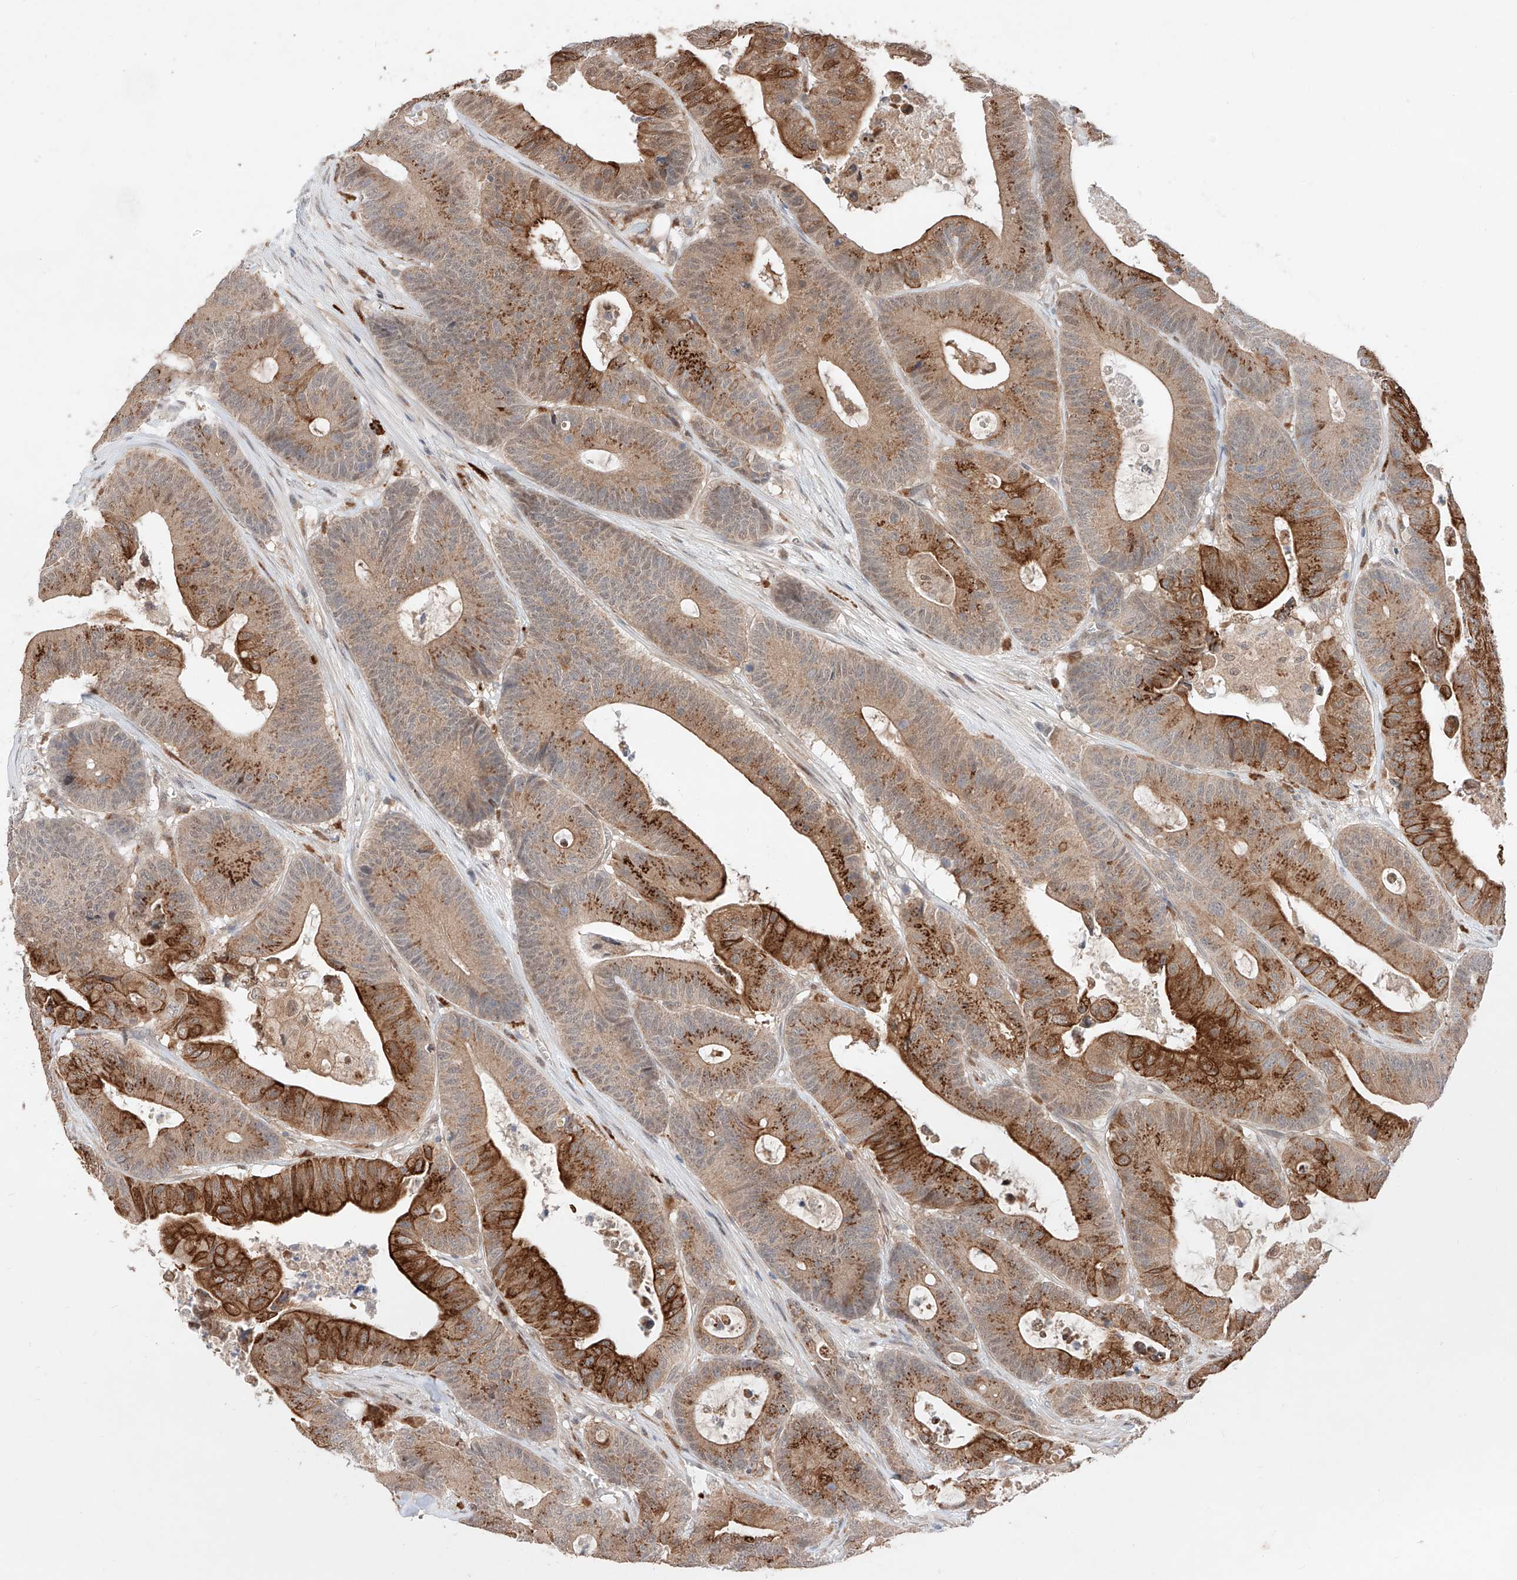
{"staining": {"intensity": "strong", "quantity": "25%-75%", "location": "cytoplasmic/membranous"}, "tissue": "colorectal cancer", "cell_type": "Tumor cells", "image_type": "cancer", "snomed": [{"axis": "morphology", "description": "Adenocarcinoma, NOS"}, {"axis": "topography", "description": "Colon"}], "caption": "The histopathology image displays staining of colorectal cancer, revealing strong cytoplasmic/membranous protein staining (brown color) within tumor cells.", "gene": "GCNT1", "patient": {"sex": "female", "age": 84}}